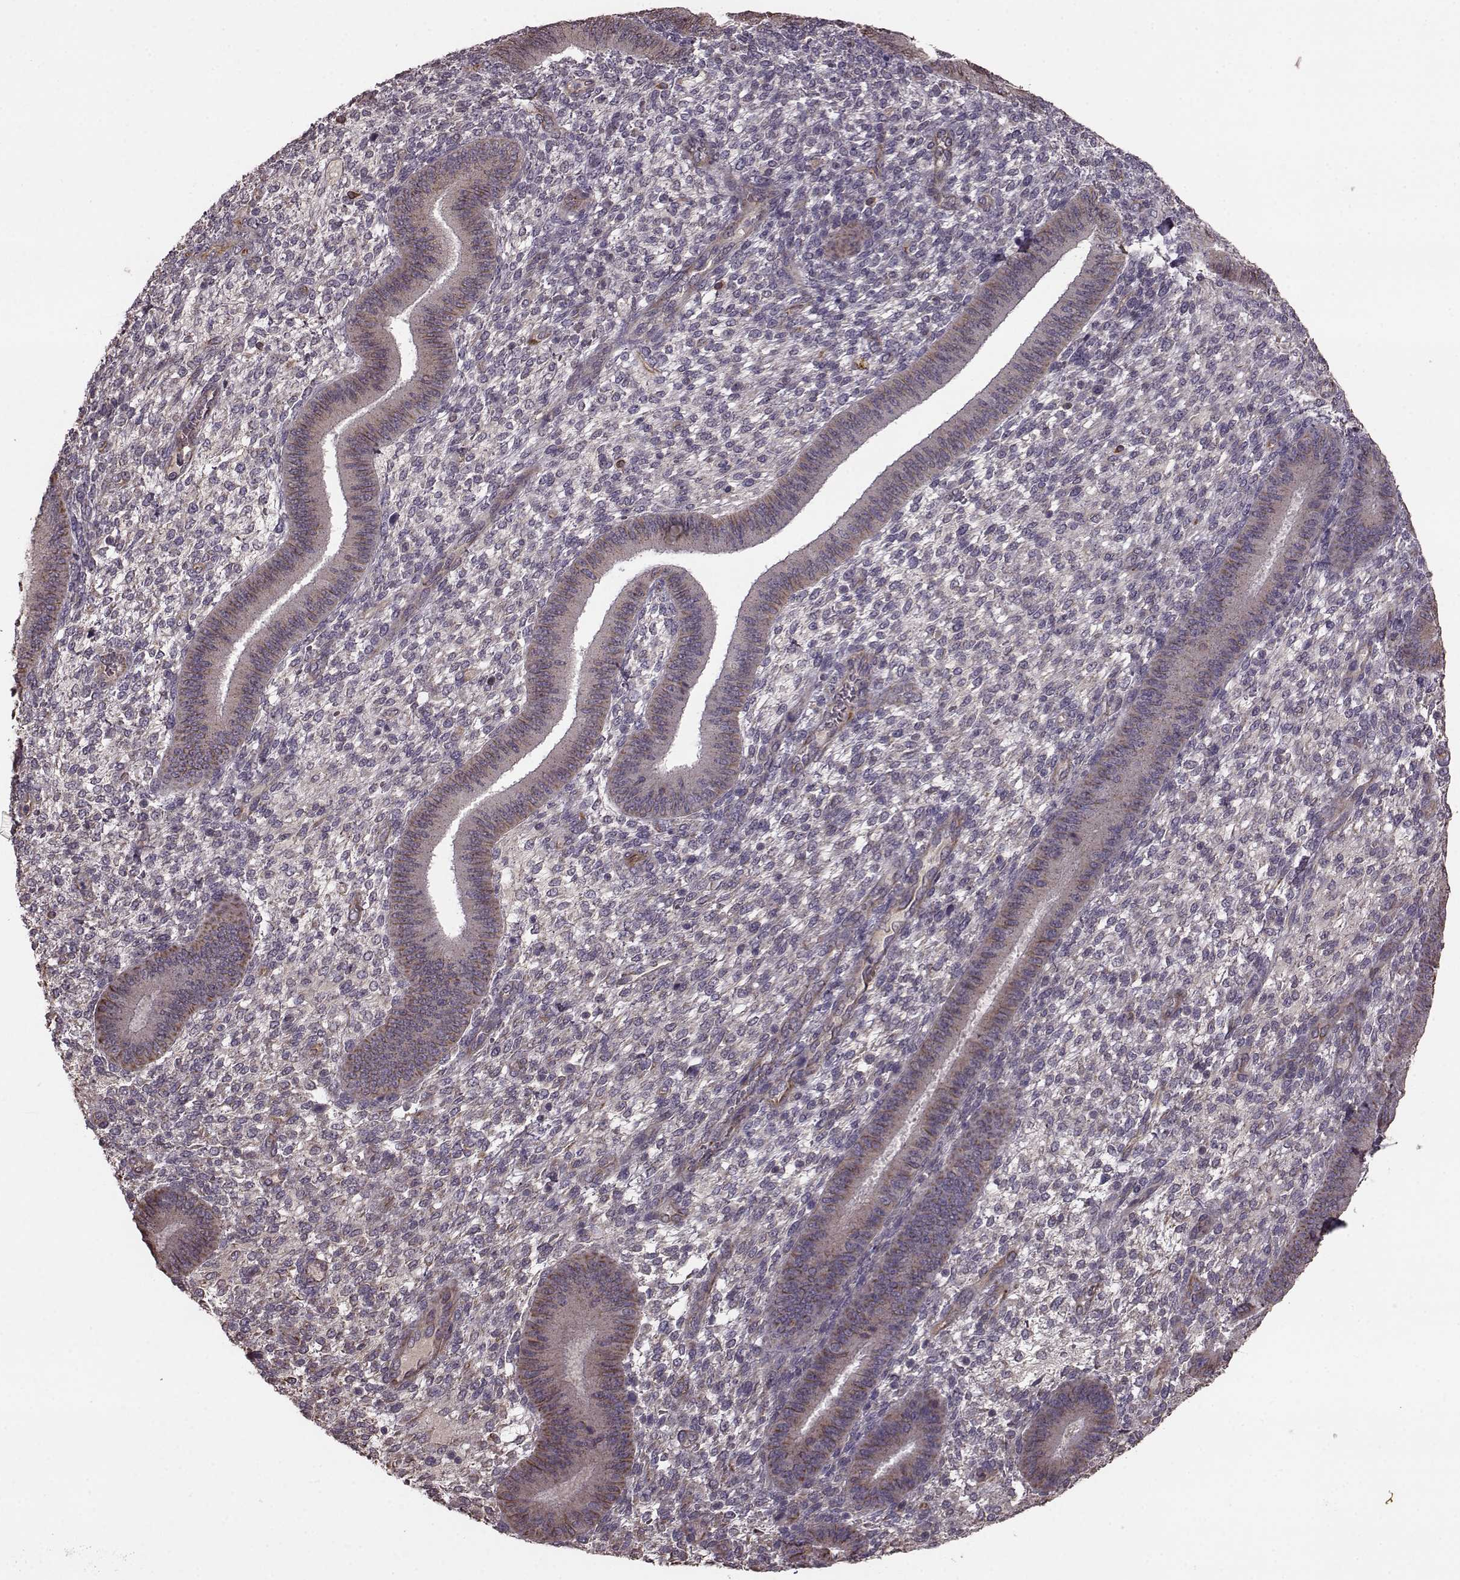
{"staining": {"intensity": "negative", "quantity": "none", "location": "none"}, "tissue": "endometrium", "cell_type": "Cells in endometrial stroma", "image_type": "normal", "snomed": [{"axis": "morphology", "description": "Normal tissue, NOS"}, {"axis": "topography", "description": "Endometrium"}], "caption": "Protein analysis of normal endometrium shows no significant expression in cells in endometrial stroma. Nuclei are stained in blue.", "gene": "NTF3", "patient": {"sex": "female", "age": 39}}